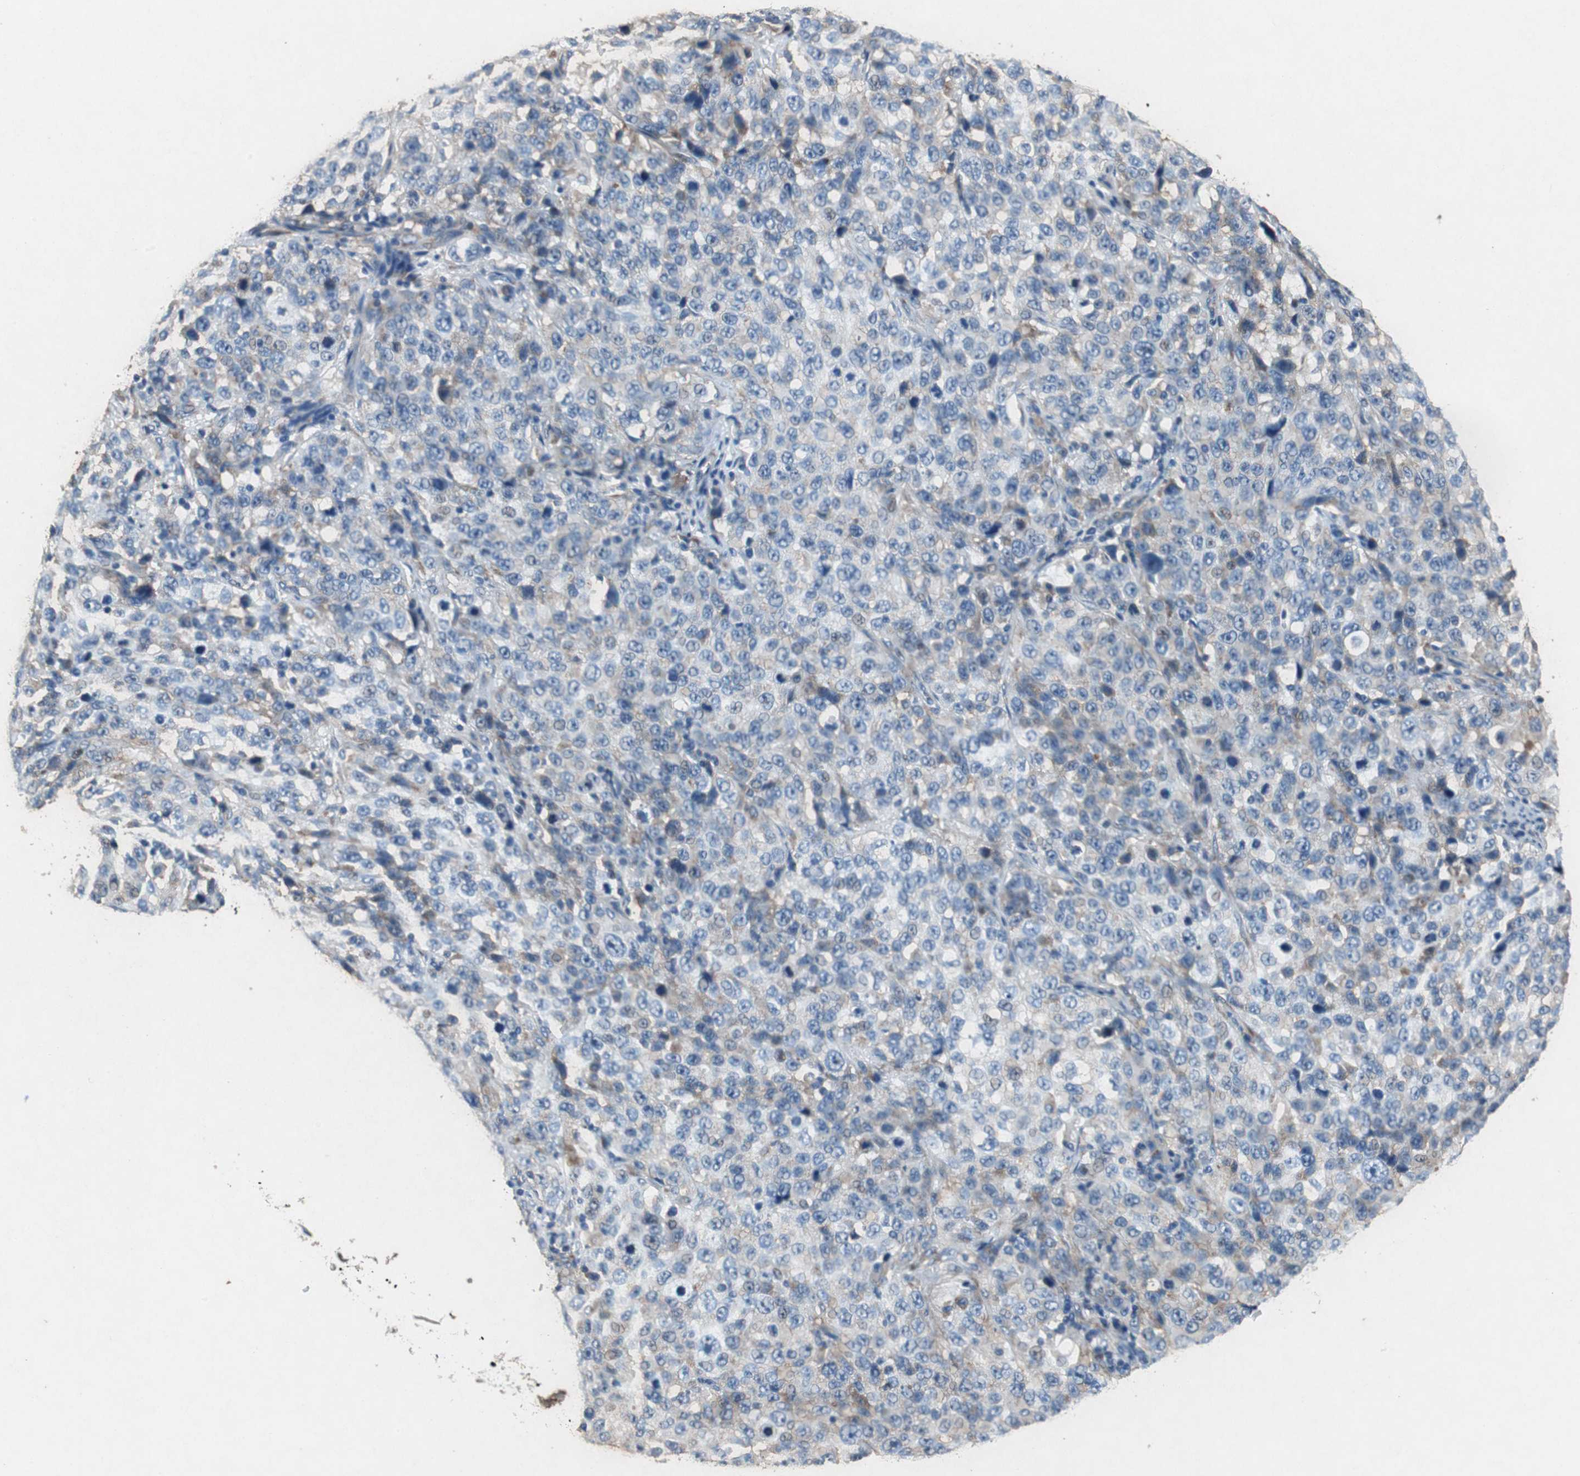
{"staining": {"intensity": "weak", "quantity": "25%-75%", "location": "cytoplasmic/membranous"}, "tissue": "stomach cancer", "cell_type": "Tumor cells", "image_type": "cancer", "snomed": [{"axis": "morphology", "description": "Normal tissue, NOS"}, {"axis": "morphology", "description": "Adenocarcinoma, NOS"}, {"axis": "topography", "description": "Stomach"}], "caption": "Human stomach cancer stained with a brown dye reveals weak cytoplasmic/membranous positive expression in approximately 25%-75% of tumor cells.", "gene": "RPL35", "patient": {"sex": "male", "age": 48}}